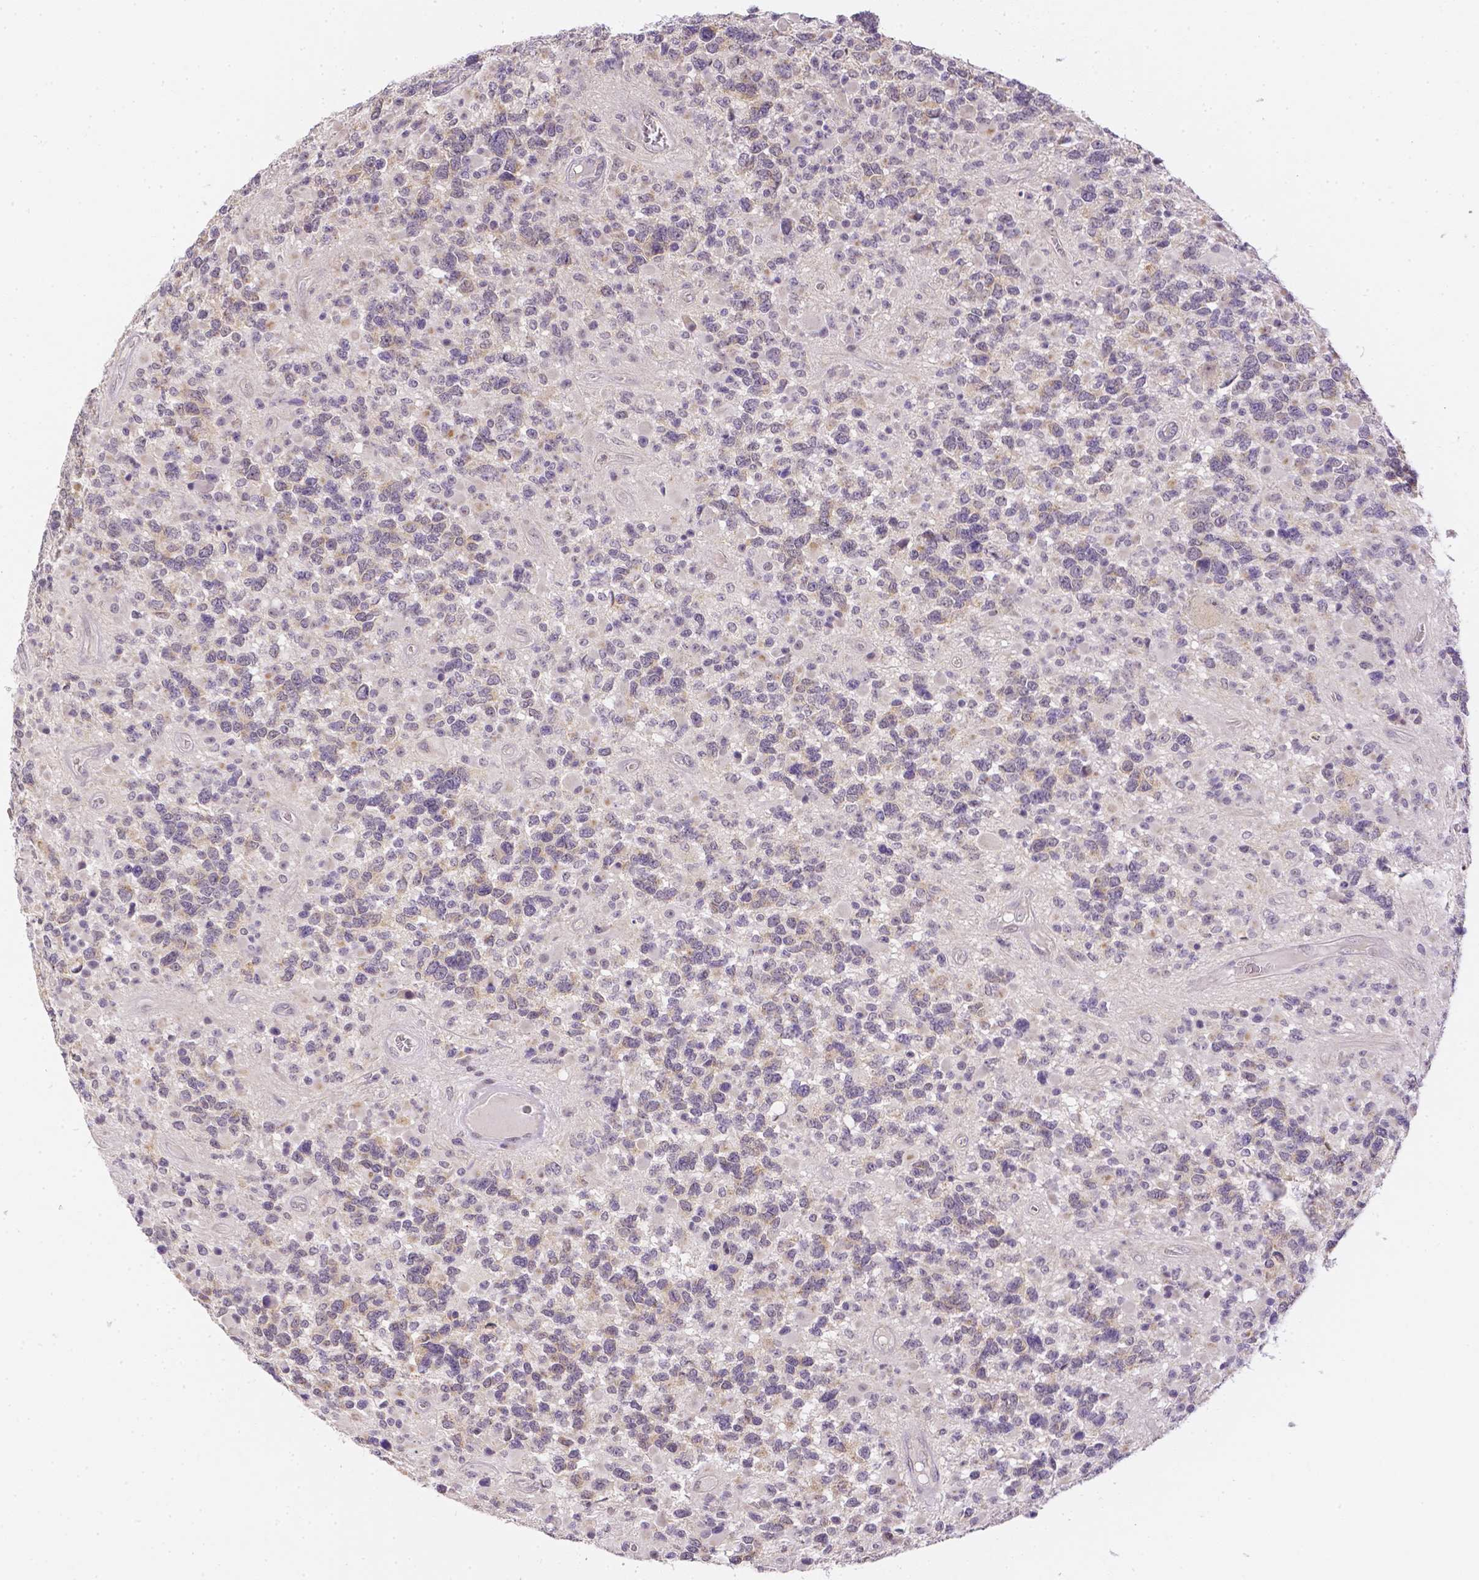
{"staining": {"intensity": "weak", "quantity": "<25%", "location": "cytoplasmic/membranous"}, "tissue": "glioma", "cell_type": "Tumor cells", "image_type": "cancer", "snomed": [{"axis": "morphology", "description": "Glioma, malignant, High grade"}, {"axis": "topography", "description": "Brain"}], "caption": "Immunohistochemical staining of glioma demonstrates no significant staining in tumor cells.", "gene": "ZNF280B", "patient": {"sex": "female", "age": 40}}